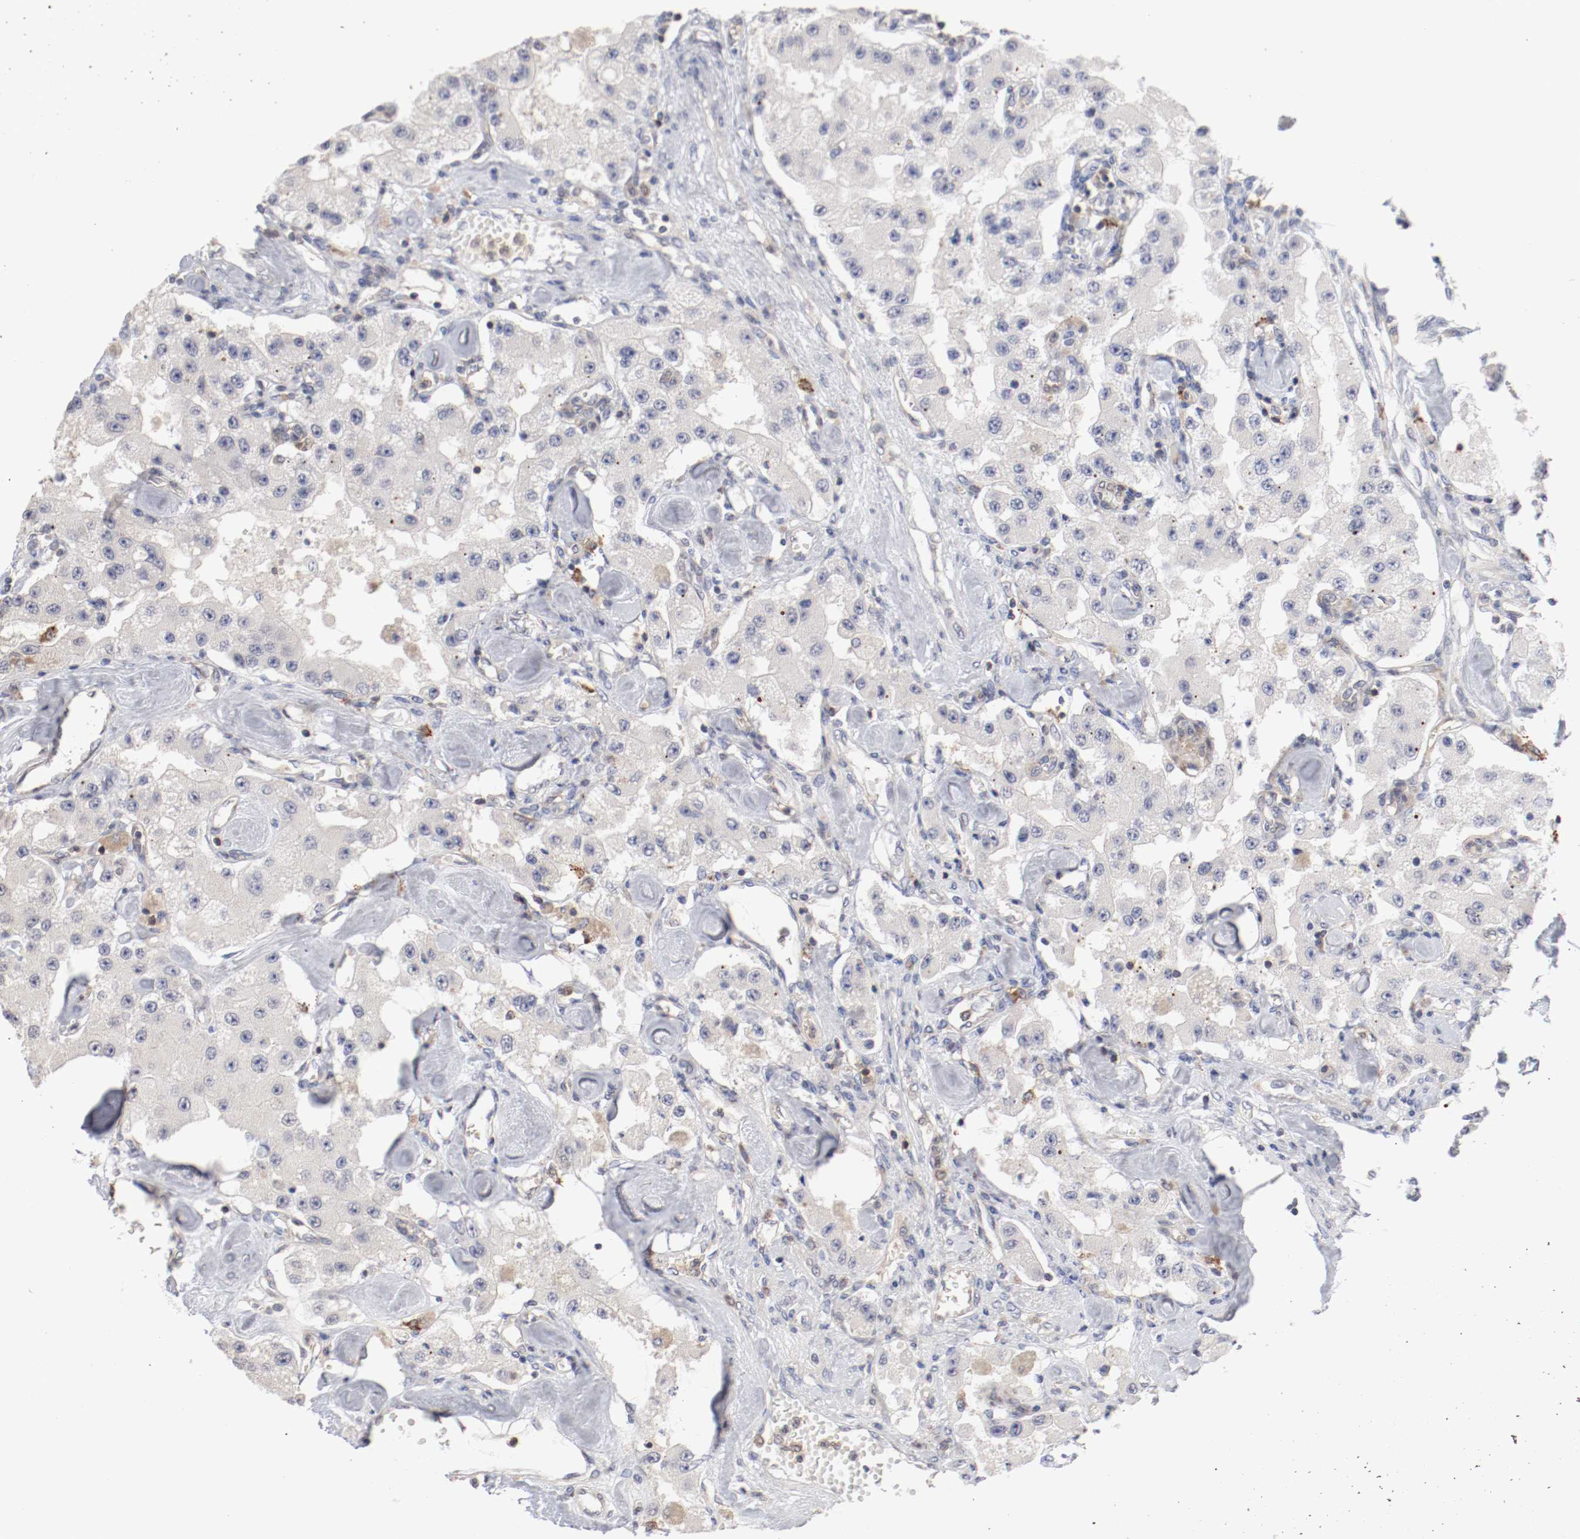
{"staining": {"intensity": "weak", "quantity": "<25%", "location": "cytoplasmic/membranous"}, "tissue": "carcinoid", "cell_type": "Tumor cells", "image_type": "cancer", "snomed": [{"axis": "morphology", "description": "Carcinoid, malignant, NOS"}, {"axis": "topography", "description": "Pancreas"}], "caption": "DAB immunohistochemical staining of malignant carcinoid shows no significant staining in tumor cells.", "gene": "CBL", "patient": {"sex": "male", "age": 41}}